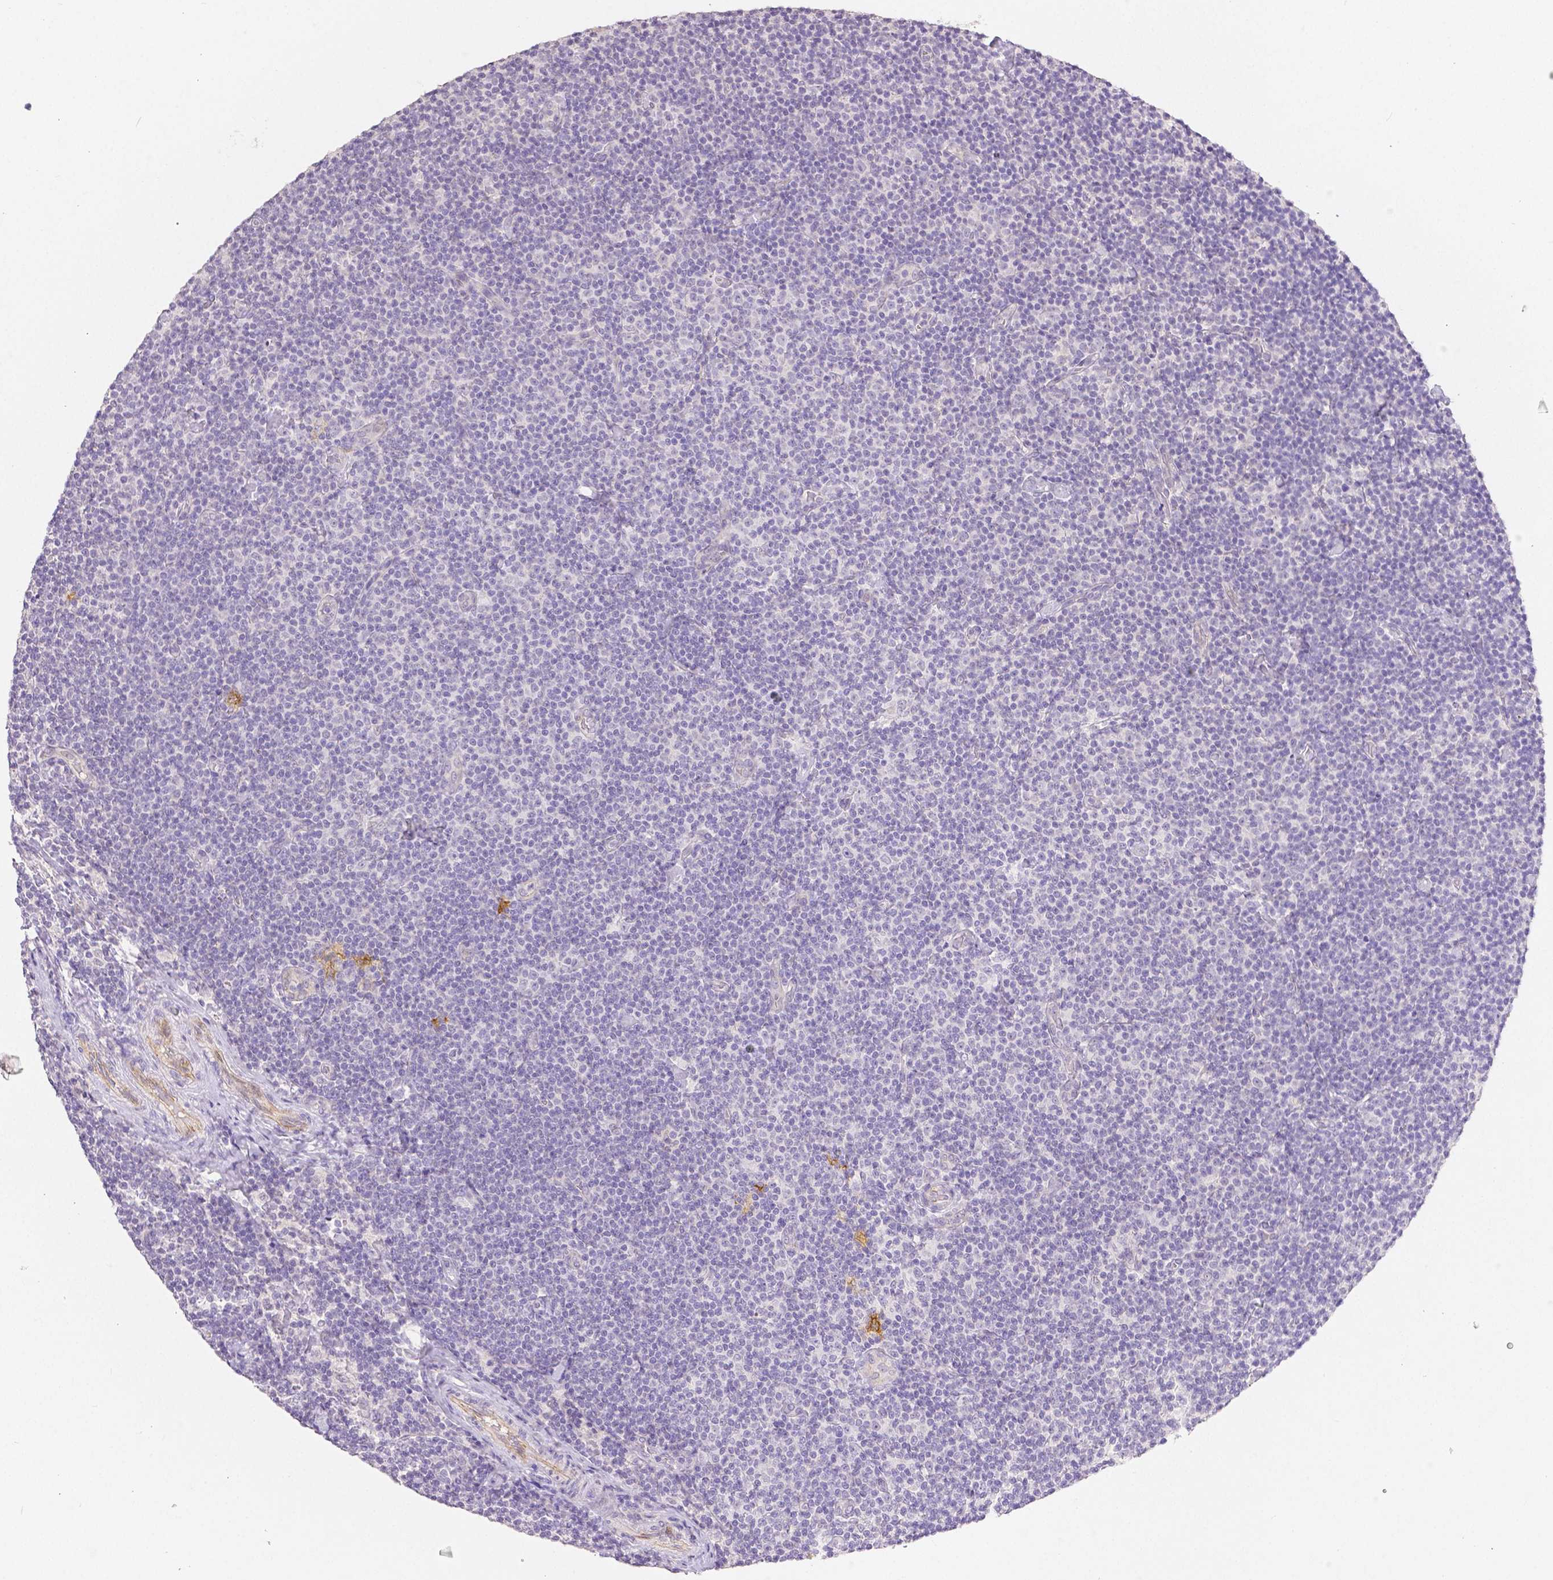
{"staining": {"intensity": "negative", "quantity": "none", "location": "none"}, "tissue": "lymphoma", "cell_type": "Tumor cells", "image_type": "cancer", "snomed": [{"axis": "morphology", "description": "Malignant lymphoma, non-Hodgkin's type, Low grade"}, {"axis": "topography", "description": "Lymph node"}], "caption": "Immunohistochemistry (IHC) of human low-grade malignant lymphoma, non-Hodgkin's type shows no expression in tumor cells.", "gene": "OCLN", "patient": {"sex": "male", "age": 81}}